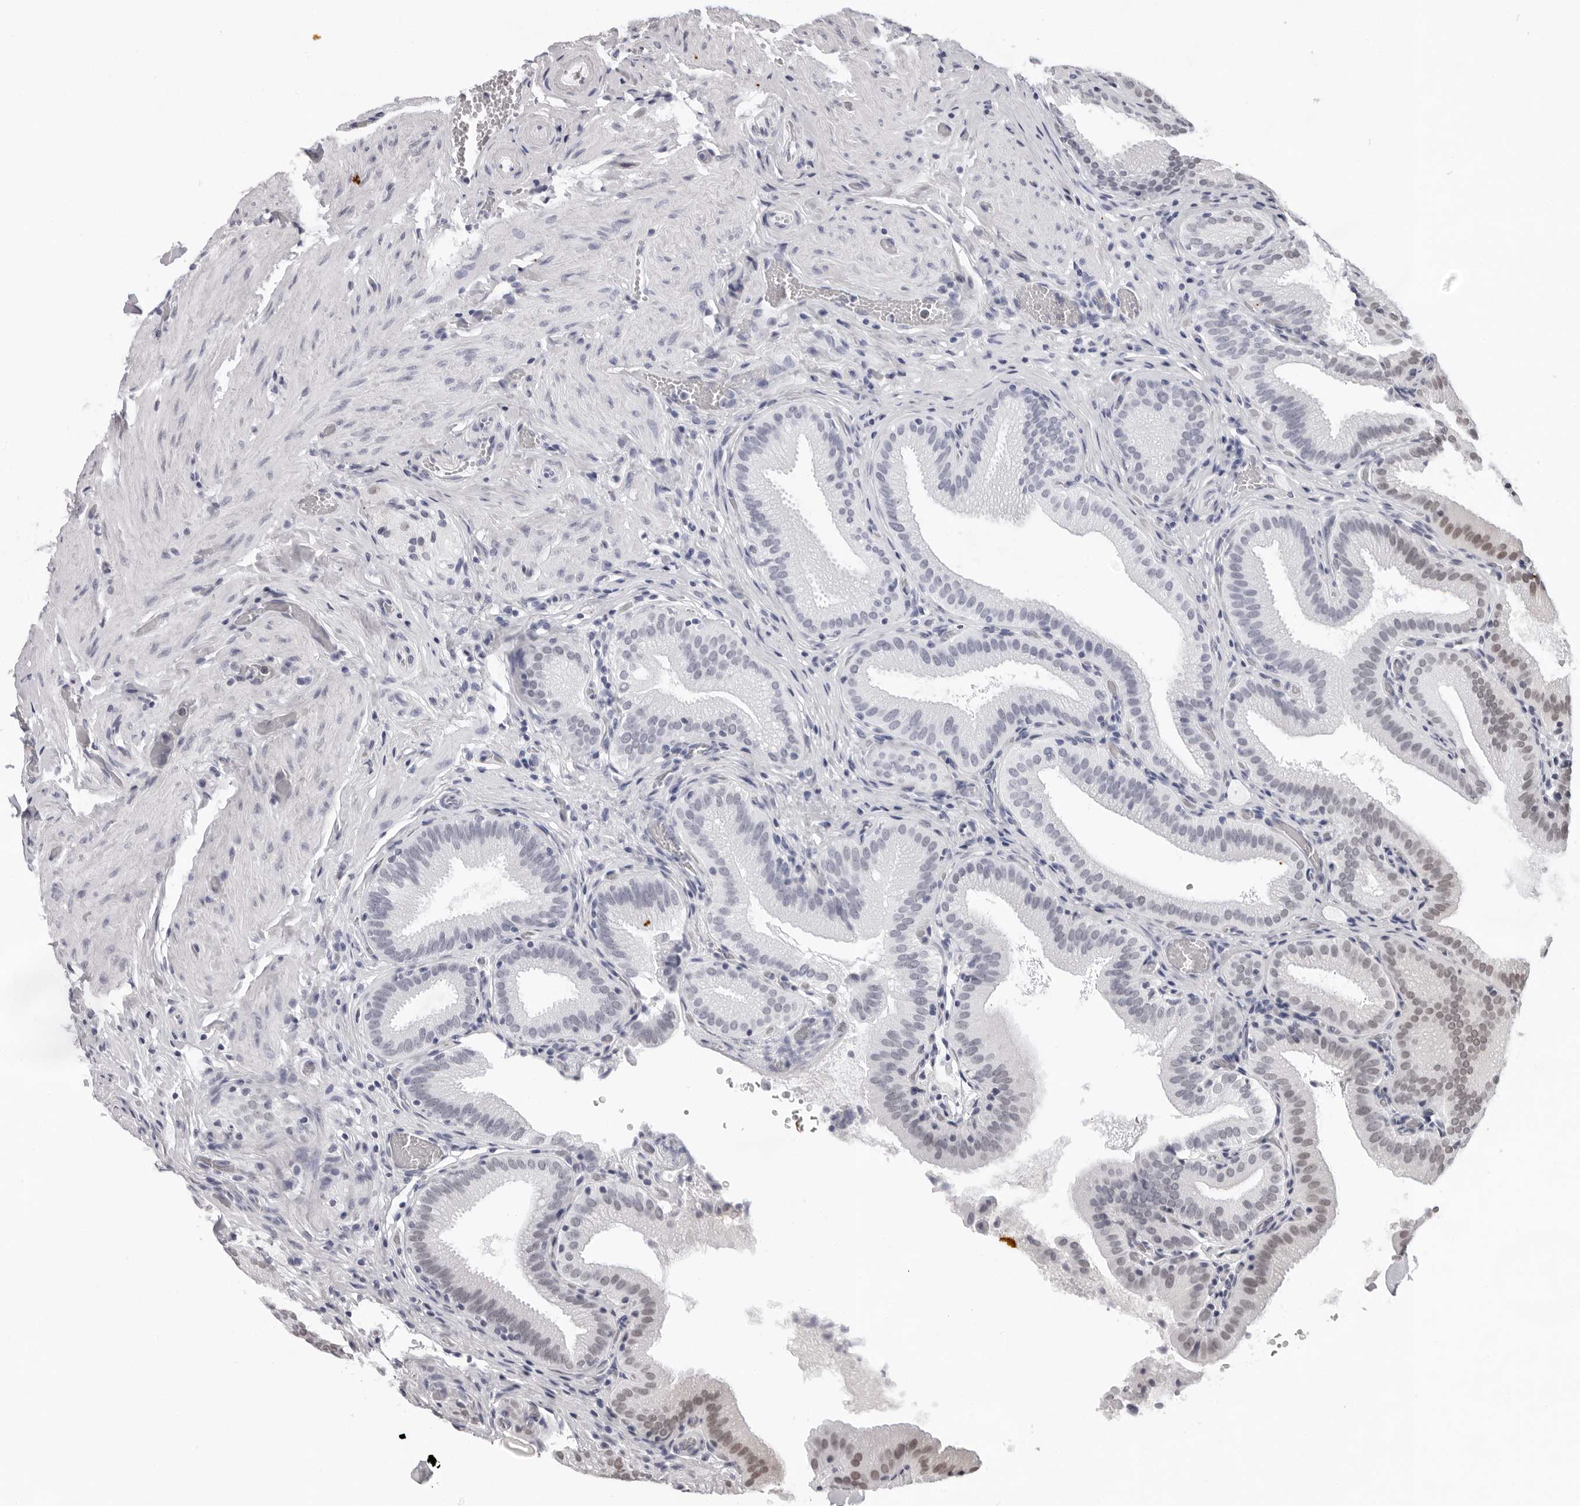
{"staining": {"intensity": "weak", "quantity": "<25%", "location": "nuclear"}, "tissue": "gallbladder", "cell_type": "Glandular cells", "image_type": "normal", "snomed": [{"axis": "morphology", "description": "Normal tissue, NOS"}, {"axis": "topography", "description": "Gallbladder"}], "caption": "Unremarkable gallbladder was stained to show a protein in brown. There is no significant expression in glandular cells. (IHC, brightfield microscopy, high magnification).", "gene": "USP1", "patient": {"sex": "male", "age": 54}}